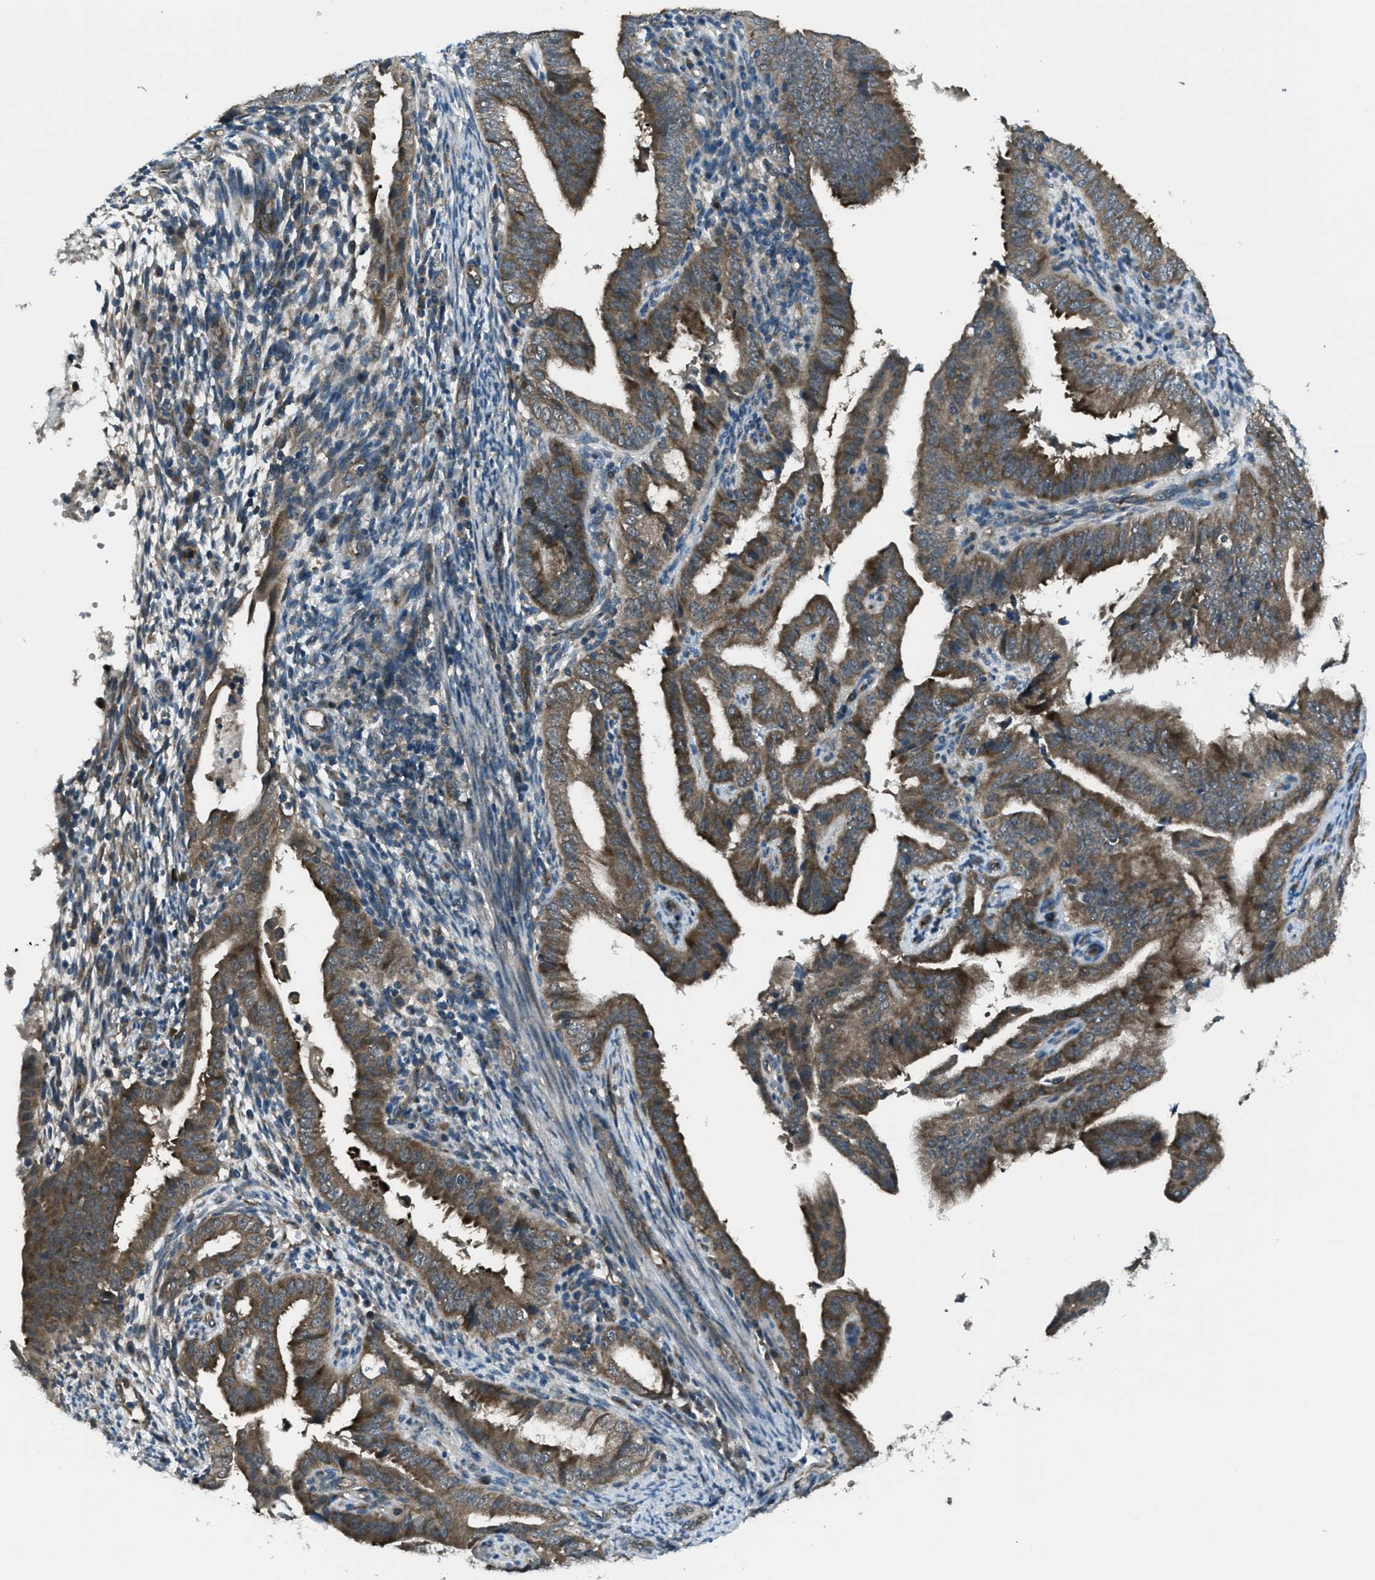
{"staining": {"intensity": "strong", "quantity": "25%-75%", "location": "cytoplasmic/membranous"}, "tissue": "endometrial cancer", "cell_type": "Tumor cells", "image_type": "cancer", "snomed": [{"axis": "morphology", "description": "Adenocarcinoma, NOS"}, {"axis": "topography", "description": "Endometrium"}], "caption": "Immunohistochemistry image of endometrial cancer (adenocarcinoma) stained for a protein (brown), which reveals high levels of strong cytoplasmic/membranous expression in approximately 25%-75% of tumor cells.", "gene": "ASAP2", "patient": {"sex": "female", "age": 58}}